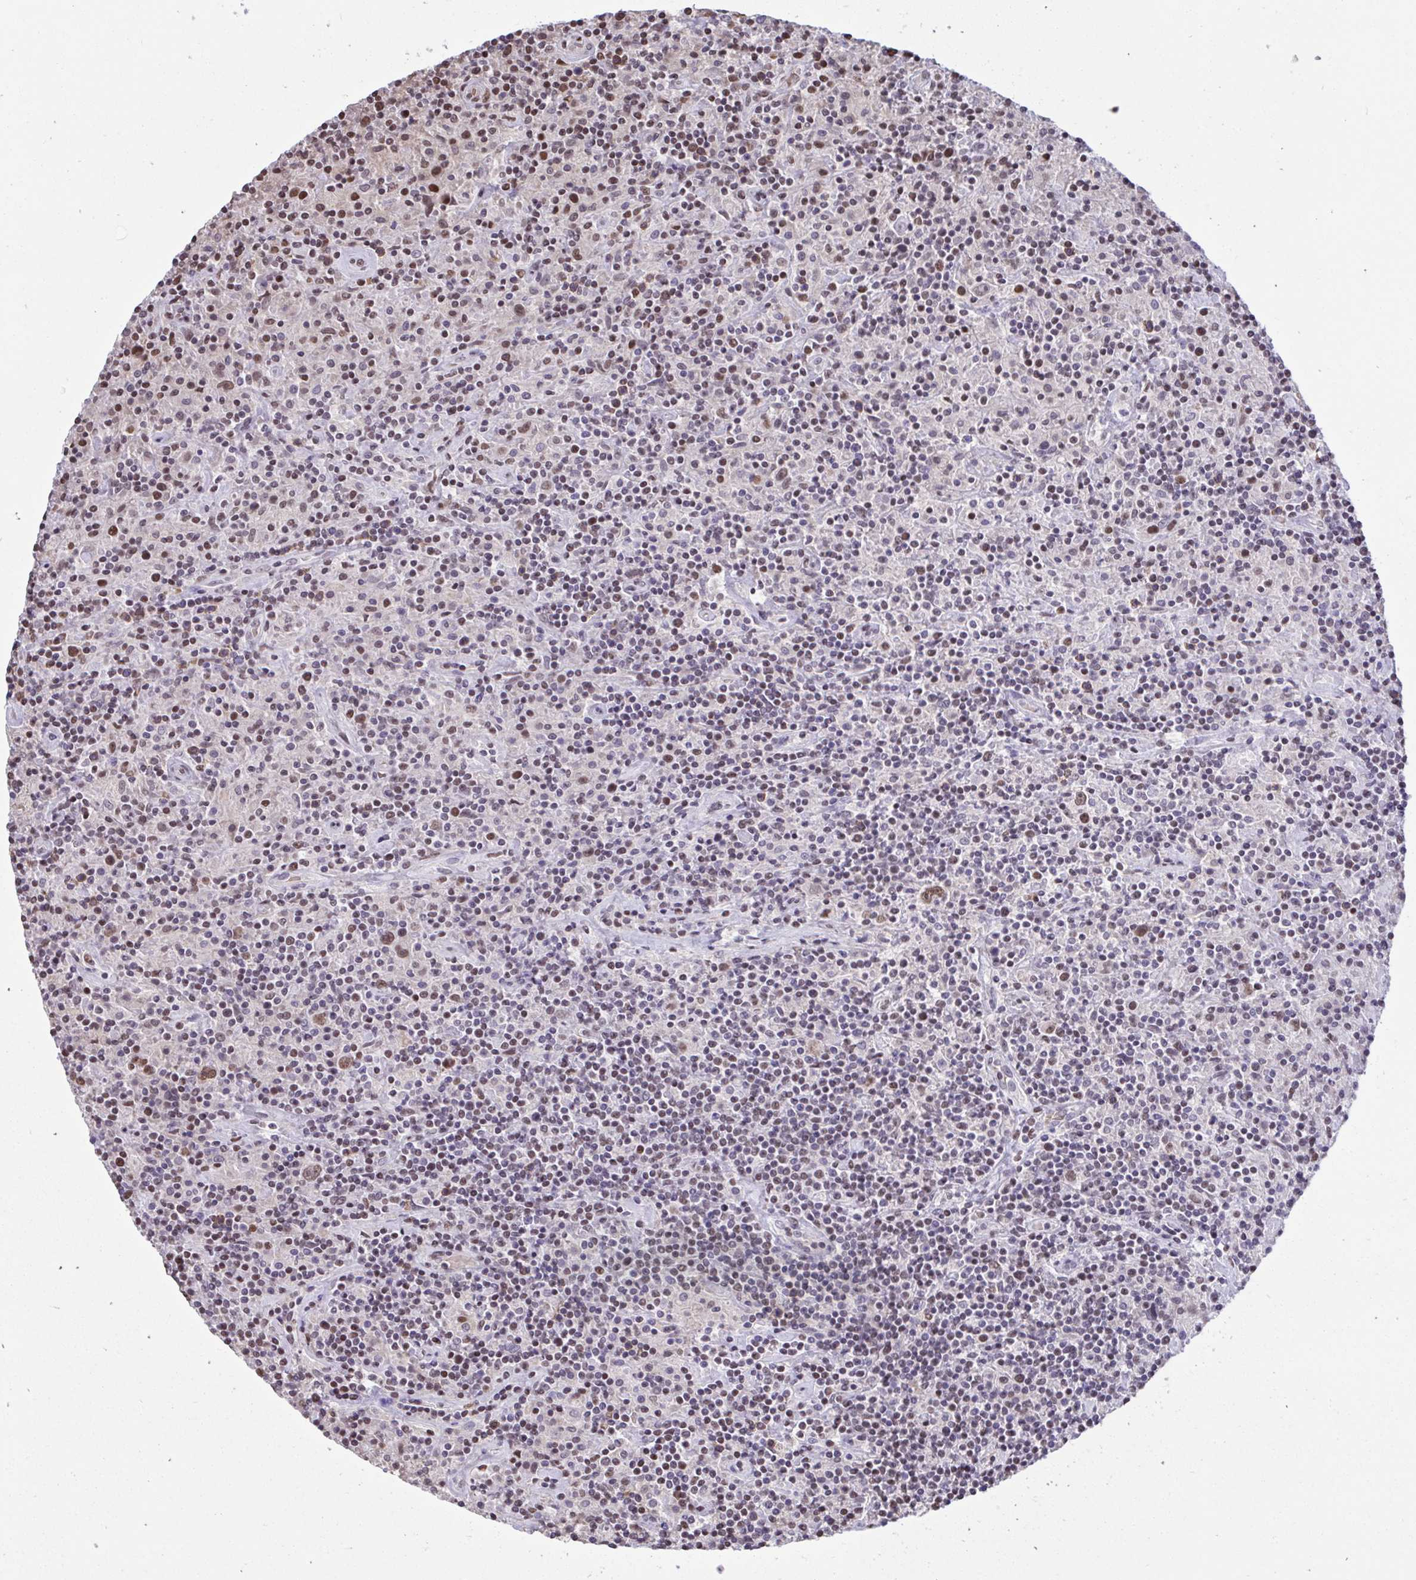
{"staining": {"intensity": "moderate", "quantity": ">75%", "location": "nuclear"}, "tissue": "lymphoma", "cell_type": "Tumor cells", "image_type": "cancer", "snomed": [{"axis": "morphology", "description": "Hodgkin's disease, NOS"}, {"axis": "topography", "description": "Lymph node"}], "caption": "A photomicrograph of human lymphoma stained for a protein demonstrates moderate nuclear brown staining in tumor cells.", "gene": "HNRNPDL", "patient": {"sex": "male", "age": 70}}